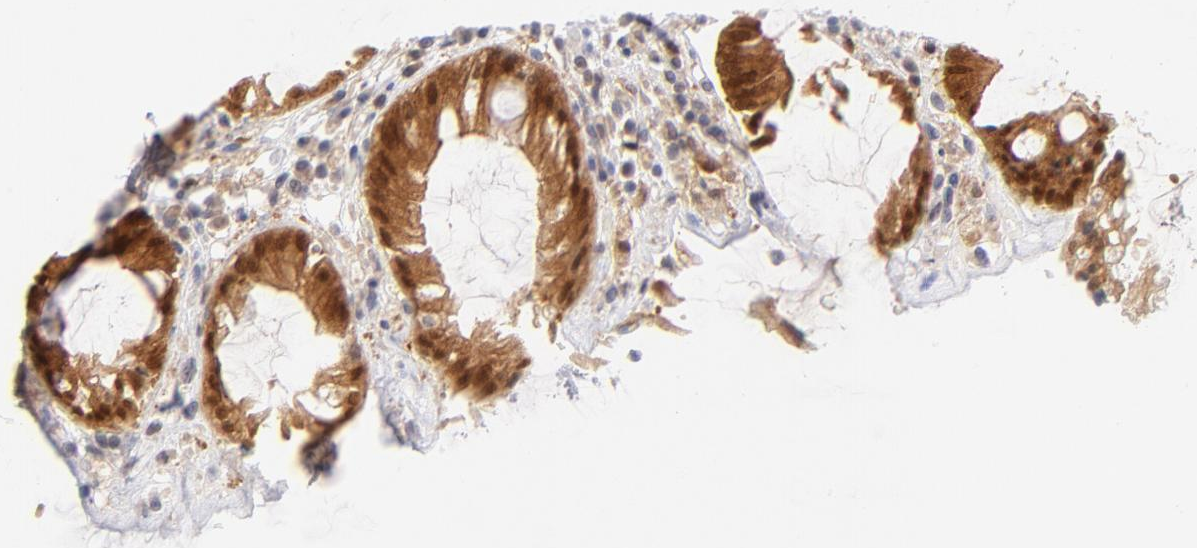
{"staining": {"intensity": "strong", "quantity": ">75%", "location": "cytoplasmic/membranous,nuclear"}, "tissue": "rectum", "cell_type": "Glandular cells", "image_type": "normal", "snomed": [{"axis": "morphology", "description": "Normal tissue, NOS"}, {"axis": "topography", "description": "Rectum"}], "caption": "Protein staining of benign rectum exhibits strong cytoplasmic/membranous,nuclear staining in approximately >75% of glandular cells. Using DAB (brown) and hematoxylin (blue) stains, captured at high magnification using brightfield microscopy.", "gene": "CASP6", "patient": {"sex": "female", "age": 46}}